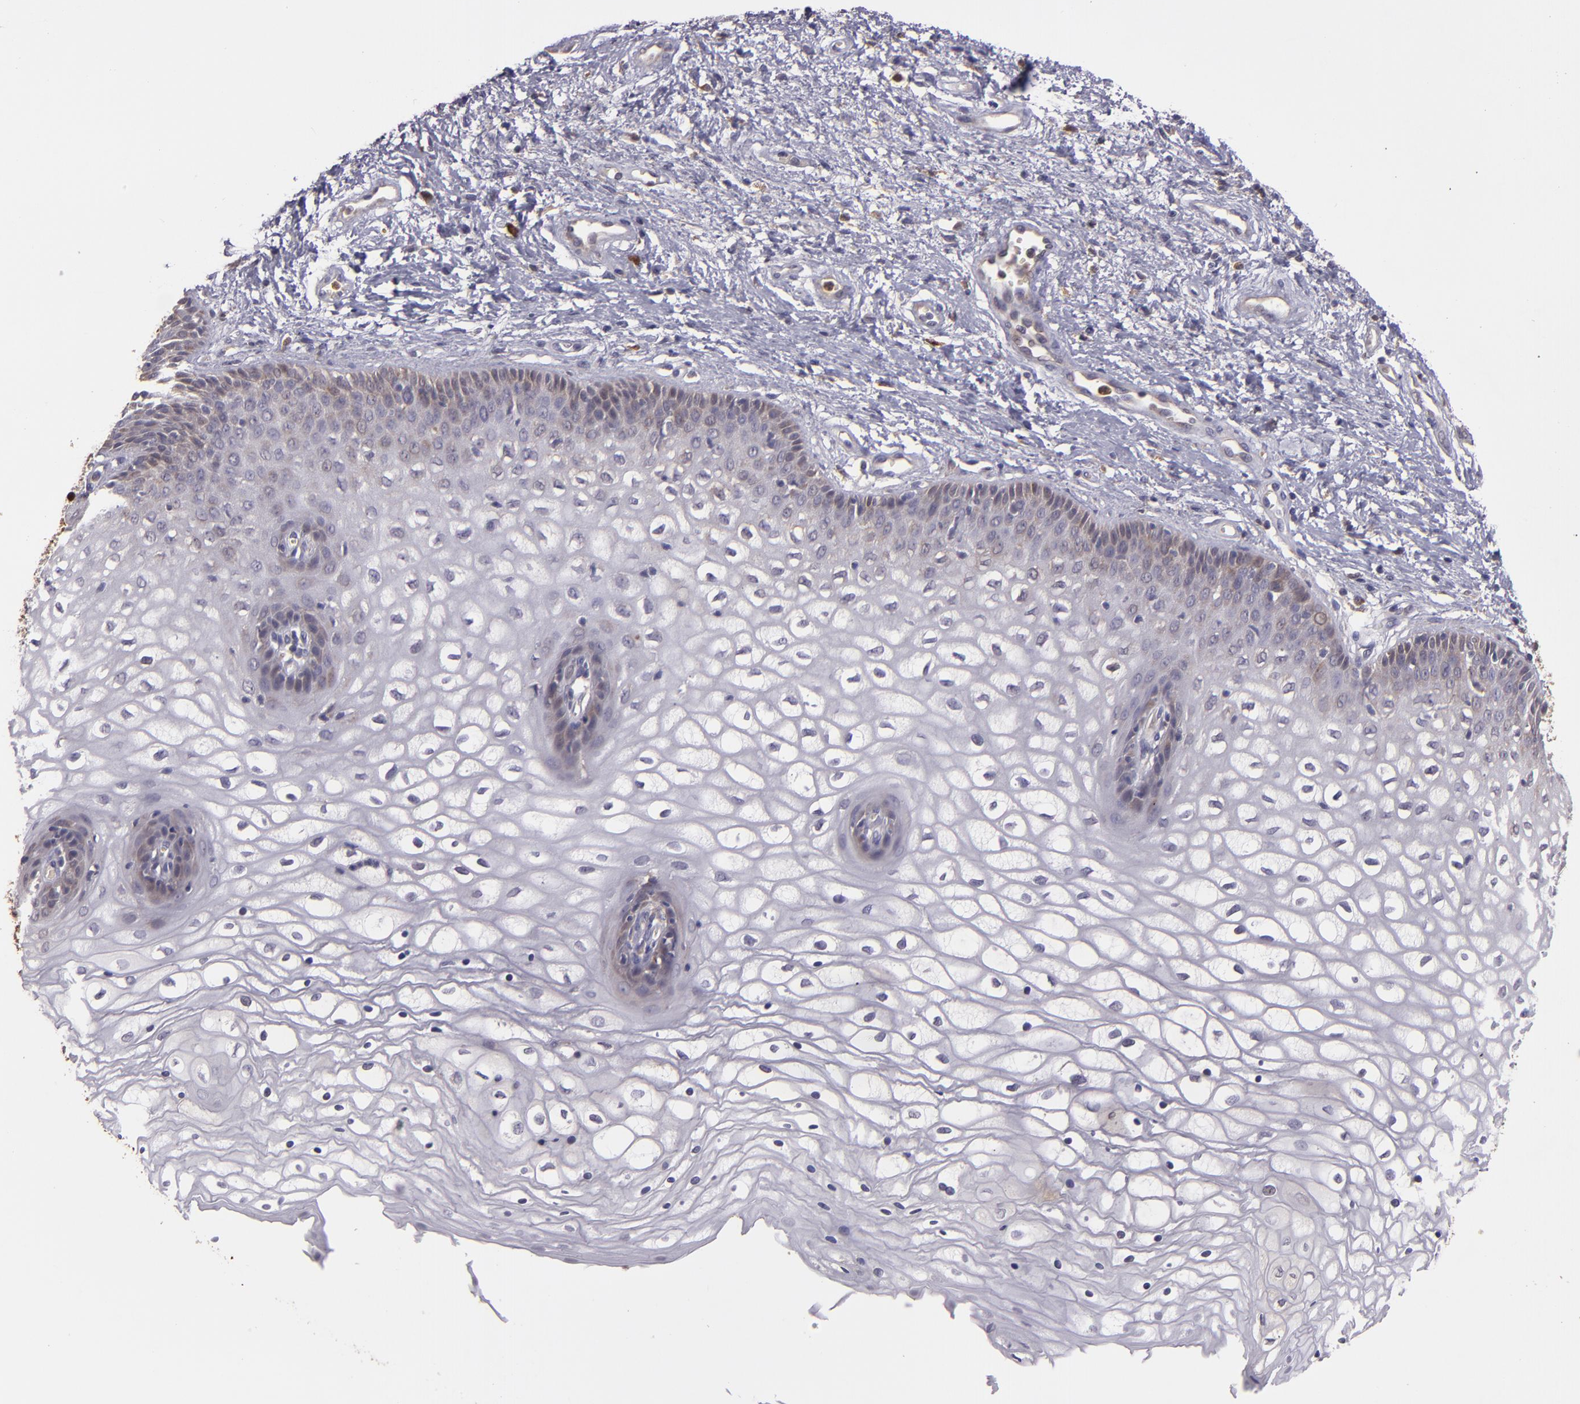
{"staining": {"intensity": "weak", "quantity": "<25%", "location": "cytoplasmic/membranous"}, "tissue": "vagina", "cell_type": "Squamous epithelial cells", "image_type": "normal", "snomed": [{"axis": "morphology", "description": "Normal tissue, NOS"}, {"axis": "topography", "description": "Vagina"}], "caption": "A high-resolution micrograph shows immunohistochemistry (IHC) staining of benign vagina, which displays no significant staining in squamous epithelial cells.", "gene": "FHIT", "patient": {"sex": "female", "age": 34}}